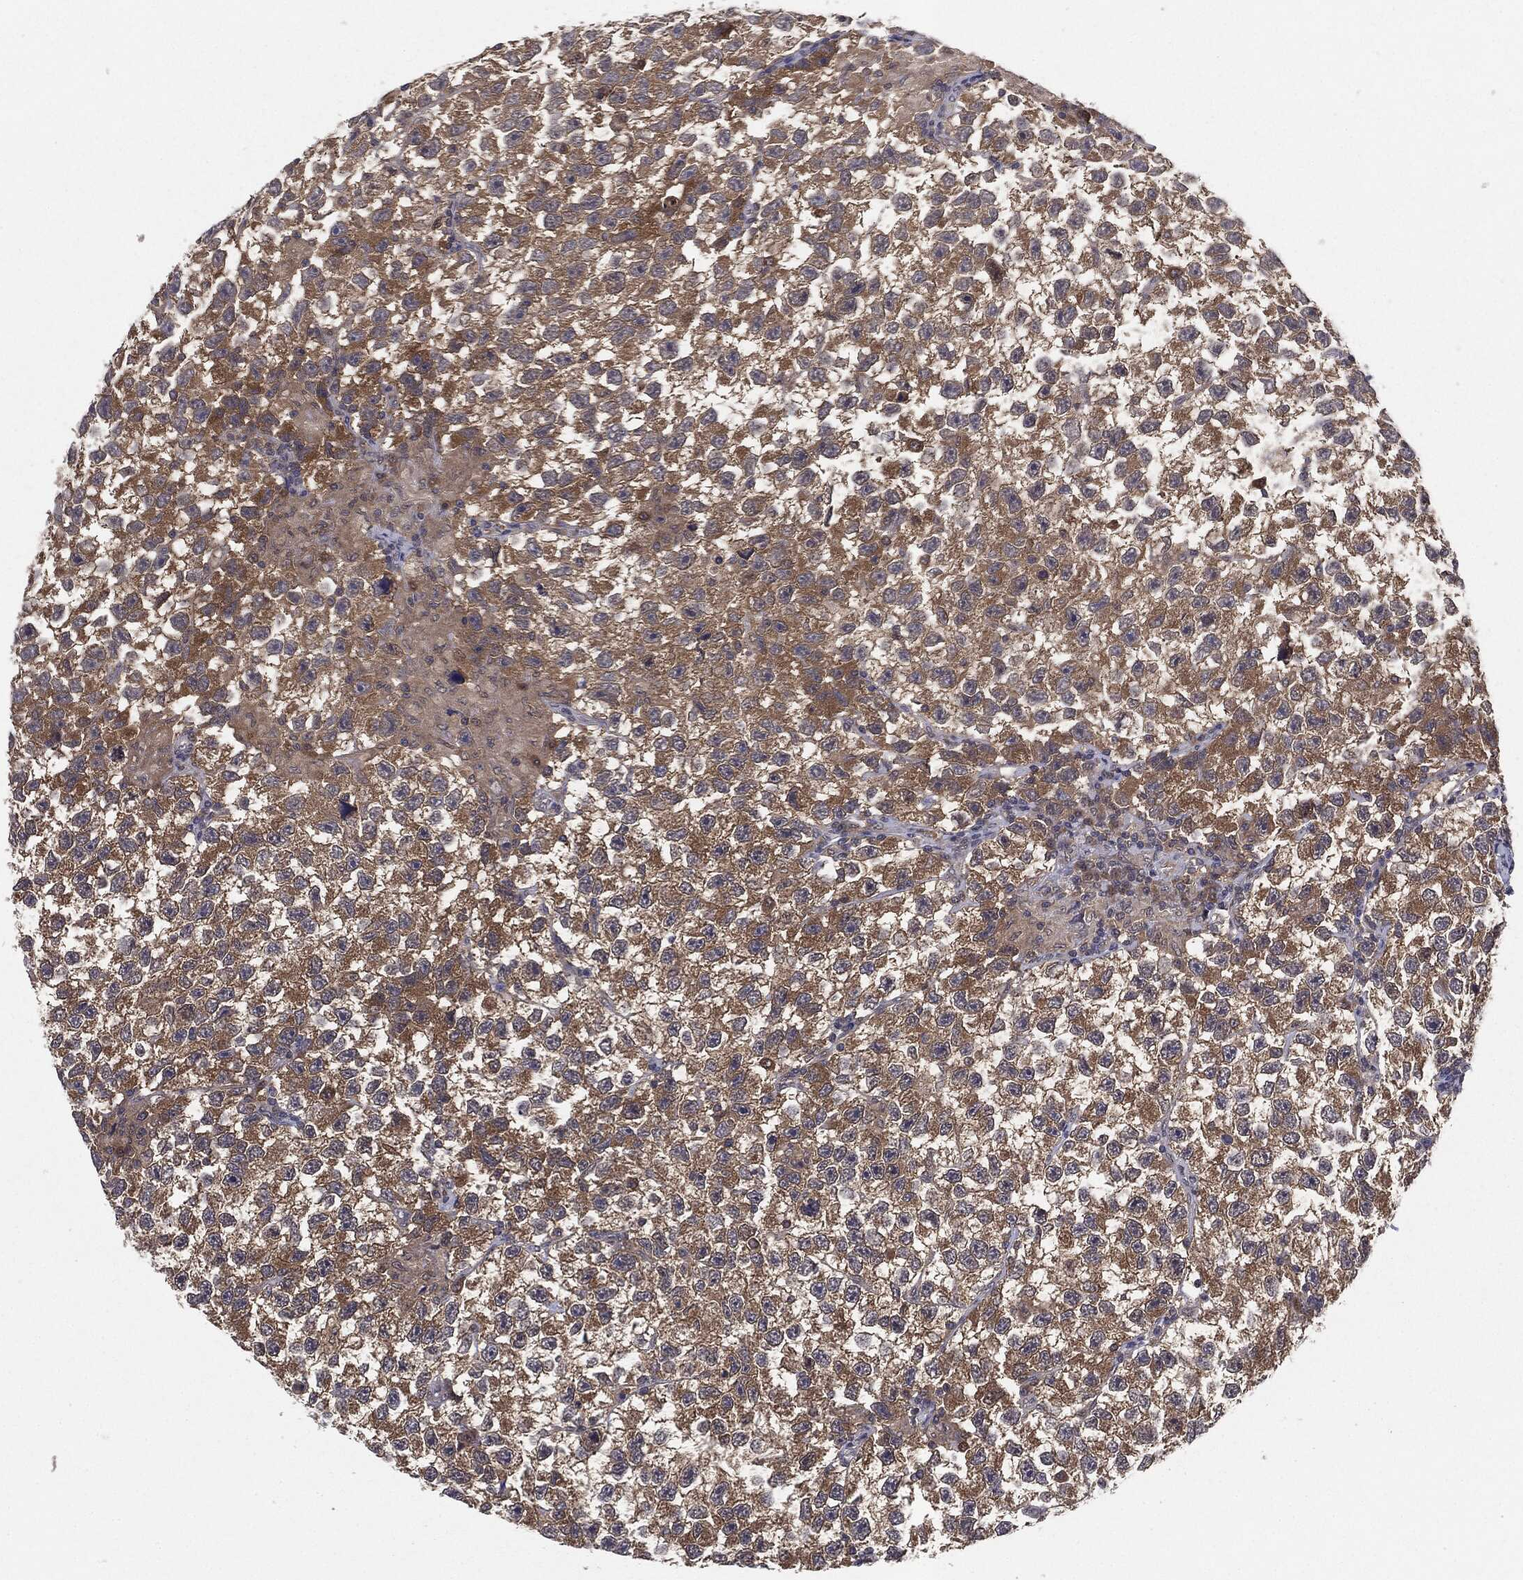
{"staining": {"intensity": "moderate", "quantity": ">75%", "location": "cytoplasmic/membranous"}, "tissue": "testis cancer", "cell_type": "Tumor cells", "image_type": "cancer", "snomed": [{"axis": "morphology", "description": "Seminoma, NOS"}, {"axis": "topography", "description": "Testis"}], "caption": "Moderate cytoplasmic/membranous expression is appreciated in about >75% of tumor cells in testis seminoma.", "gene": "KRT7", "patient": {"sex": "male", "age": 26}}